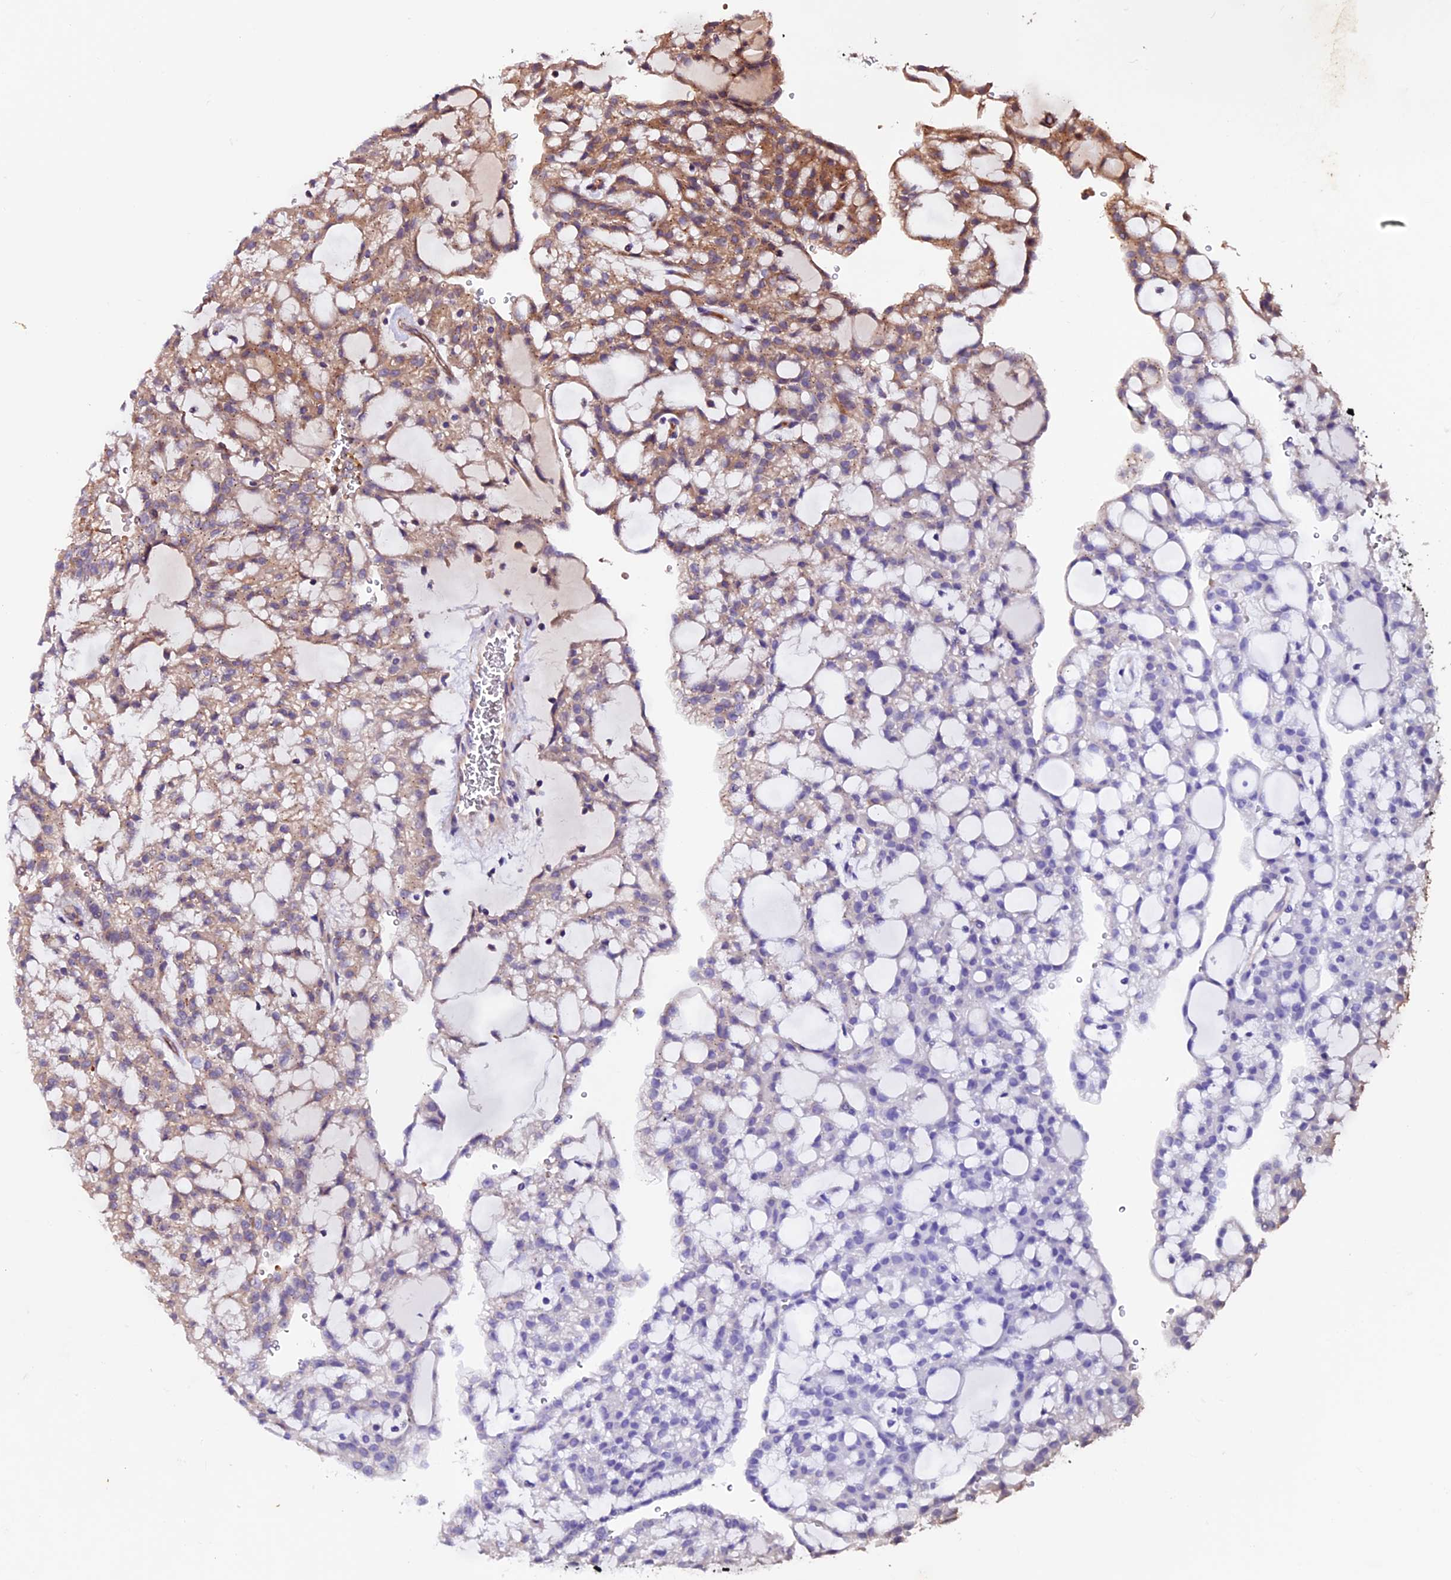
{"staining": {"intensity": "moderate", "quantity": "25%-75%", "location": "cytoplasmic/membranous"}, "tissue": "renal cancer", "cell_type": "Tumor cells", "image_type": "cancer", "snomed": [{"axis": "morphology", "description": "Adenocarcinoma, NOS"}, {"axis": "topography", "description": "Kidney"}], "caption": "A photomicrograph of renal cancer (adenocarcinoma) stained for a protein displays moderate cytoplasmic/membranous brown staining in tumor cells. (Brightfield microscopy of DAB IHC at high magnification).", "gene": "RINL", "patient": {"sex": "male", "age": 63}}